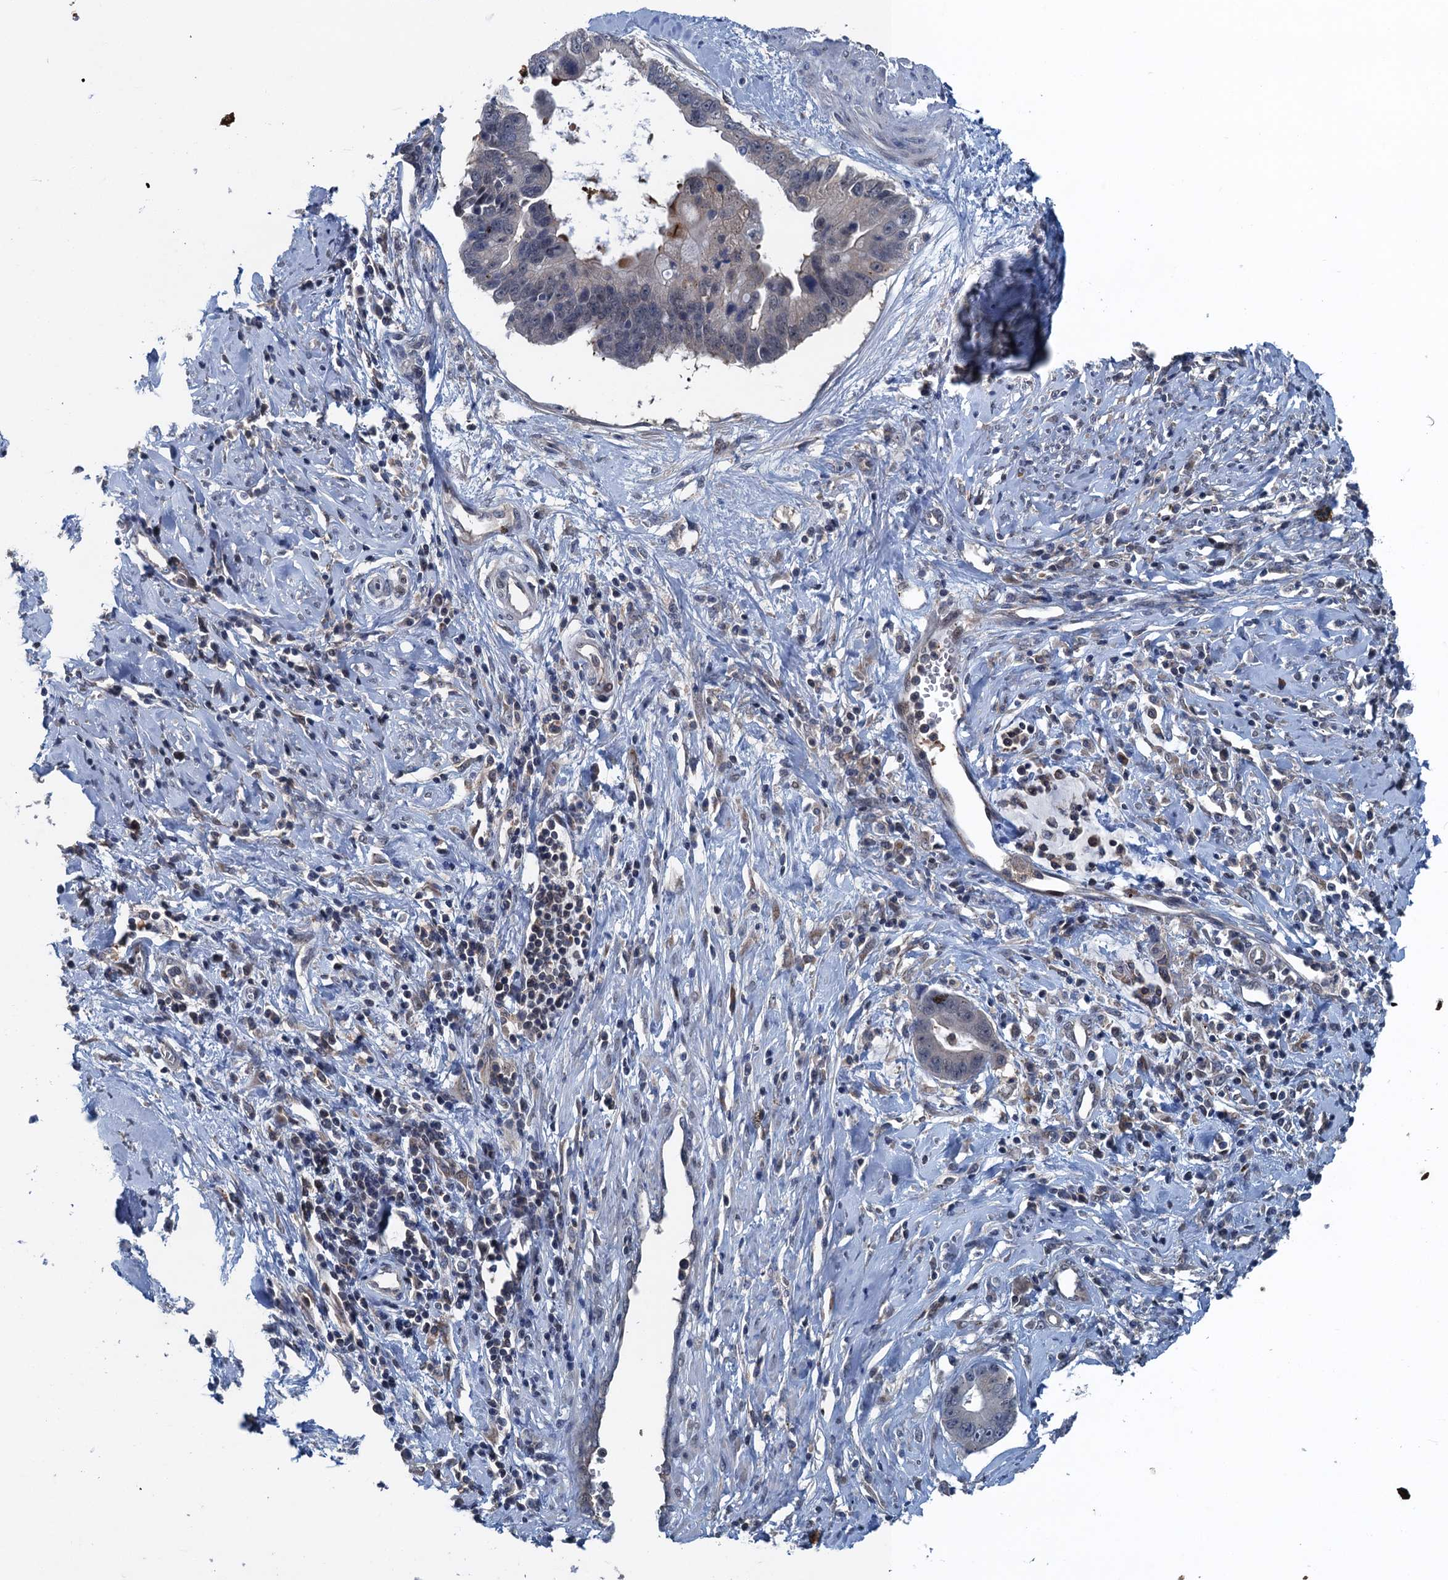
{"staining": {"intensity": "negative", "quantity": "none", "location": "none"}, "tissue": "cervical cancer", "cell_type": "Tumor cells", "image_type": "cancer", "snomed": [{"axis": "morphology", "description": "Adenocarcinoma, NOS"}, {"axis": "topography", "description": "Cervix"}], "caption": "A micrograph of cervical adenocarcinoma stained for a protein reveals no brown staining in tumor cells.", "gene": "RNF165", "patient": {"sex": "female", "age": 44}}